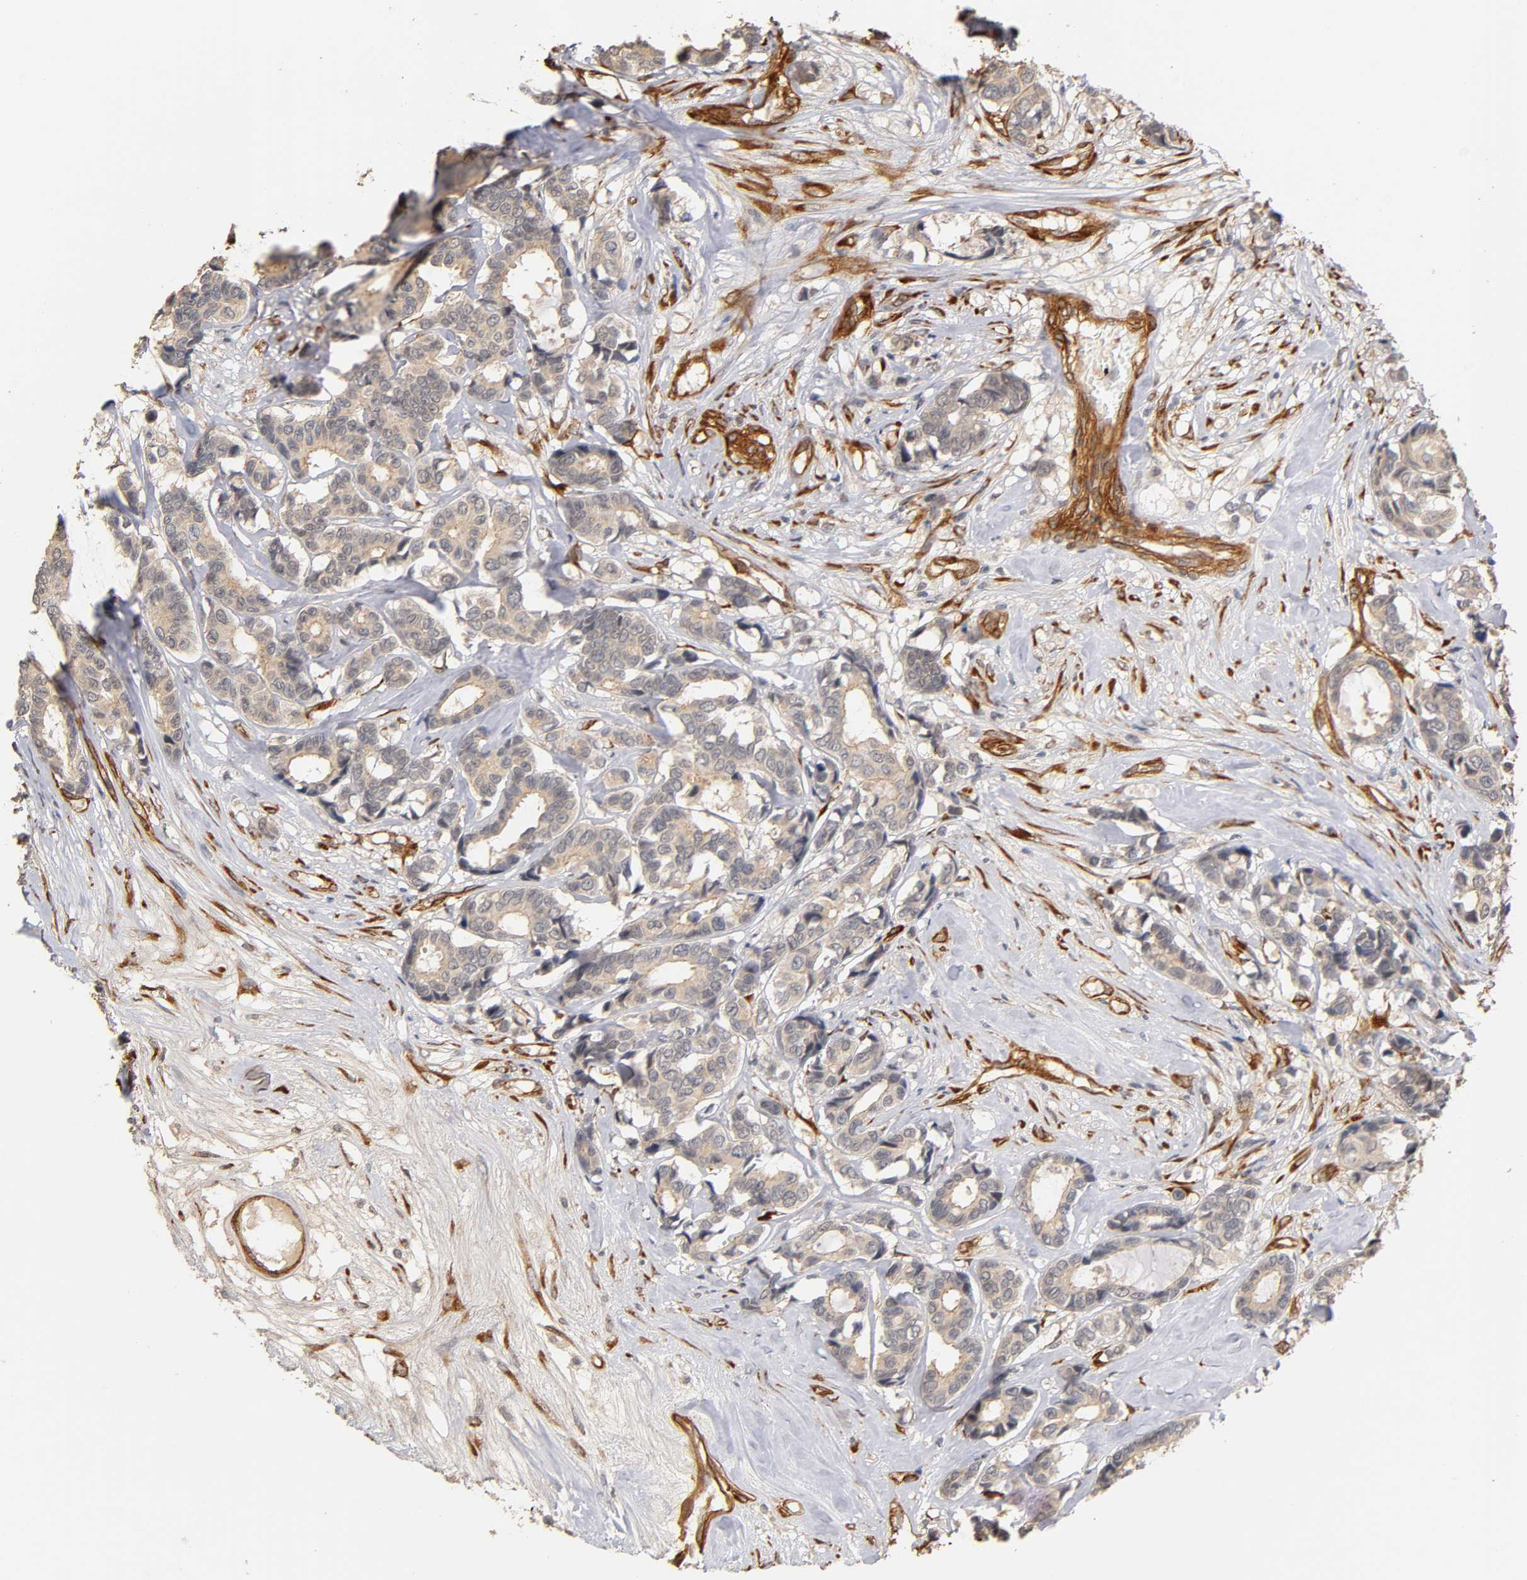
{"staining": {"intensity": "weak", "quantity": "25%-75%", "location": "cytoplasmic/membranous"}, "tissue": "breast cancer", "cell_type": "Tumor cells", "image_type": "cancer", "snomed": [{"axis": "morphology", "description": "Duct carcinoma"}, {"axis": "topography", "description": "Breast"}], "caption": "Breast cancer (intraductal carcinoma) stained with DAB immunohistochemistry (IHC) demonstrates low levels of weak cytoplasmic/membranous positivity in approximately 25%-75% of tumor cells. Using DAB (brown) and hematoxylin (blue) stains, captured at high magnification using brightfield microscopy.", "gene": "LAMB1", "patient": {"sex": "female", "age": 87}}